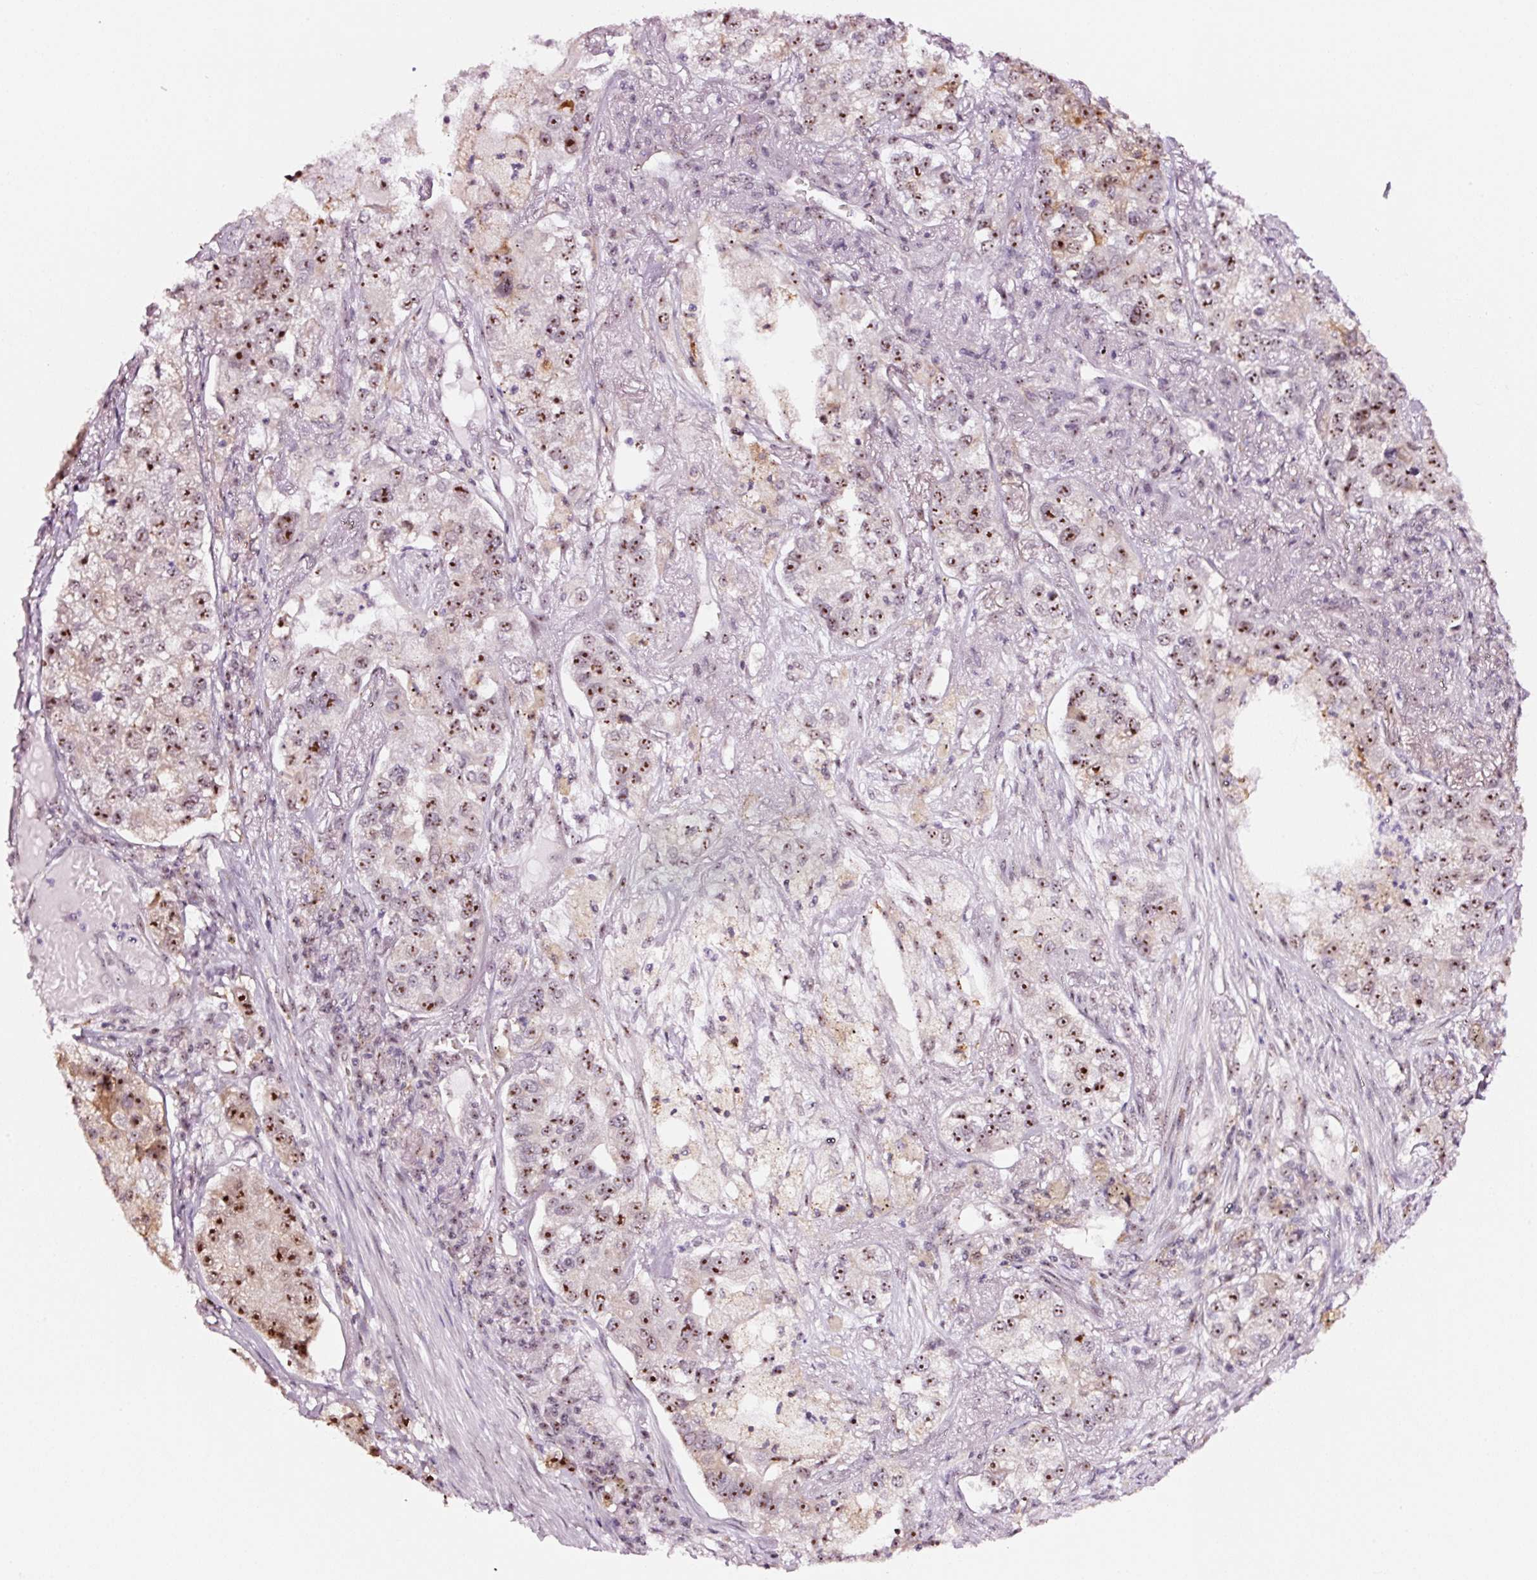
{"staining": {"intensity": "moderate", "quantity": ">75%", "location": "cytoplasmic/membranous,nuclear"}, "tissue": "lung cancer", "cell_type": "Tumor cells", "image_type": "cancer", "snomed": [{"axis": "morphology", "description": "Adenocarcinoma, NOS"}, {"axis": "topography", "description": "Lung"}], "caption": "Protein analysis of lung cancer tissue shows moderate cytoplasmic/membranous and nuclear positivity in about >75% of tumor cells. (Stains: DAB (3,3'-diaminobenzidine) in brown, nuclei in blue, Microscopy: brightfield microscopy at high magnification).", "gene": "GNL3", "patient": {"sex": "male", "age": 49}}